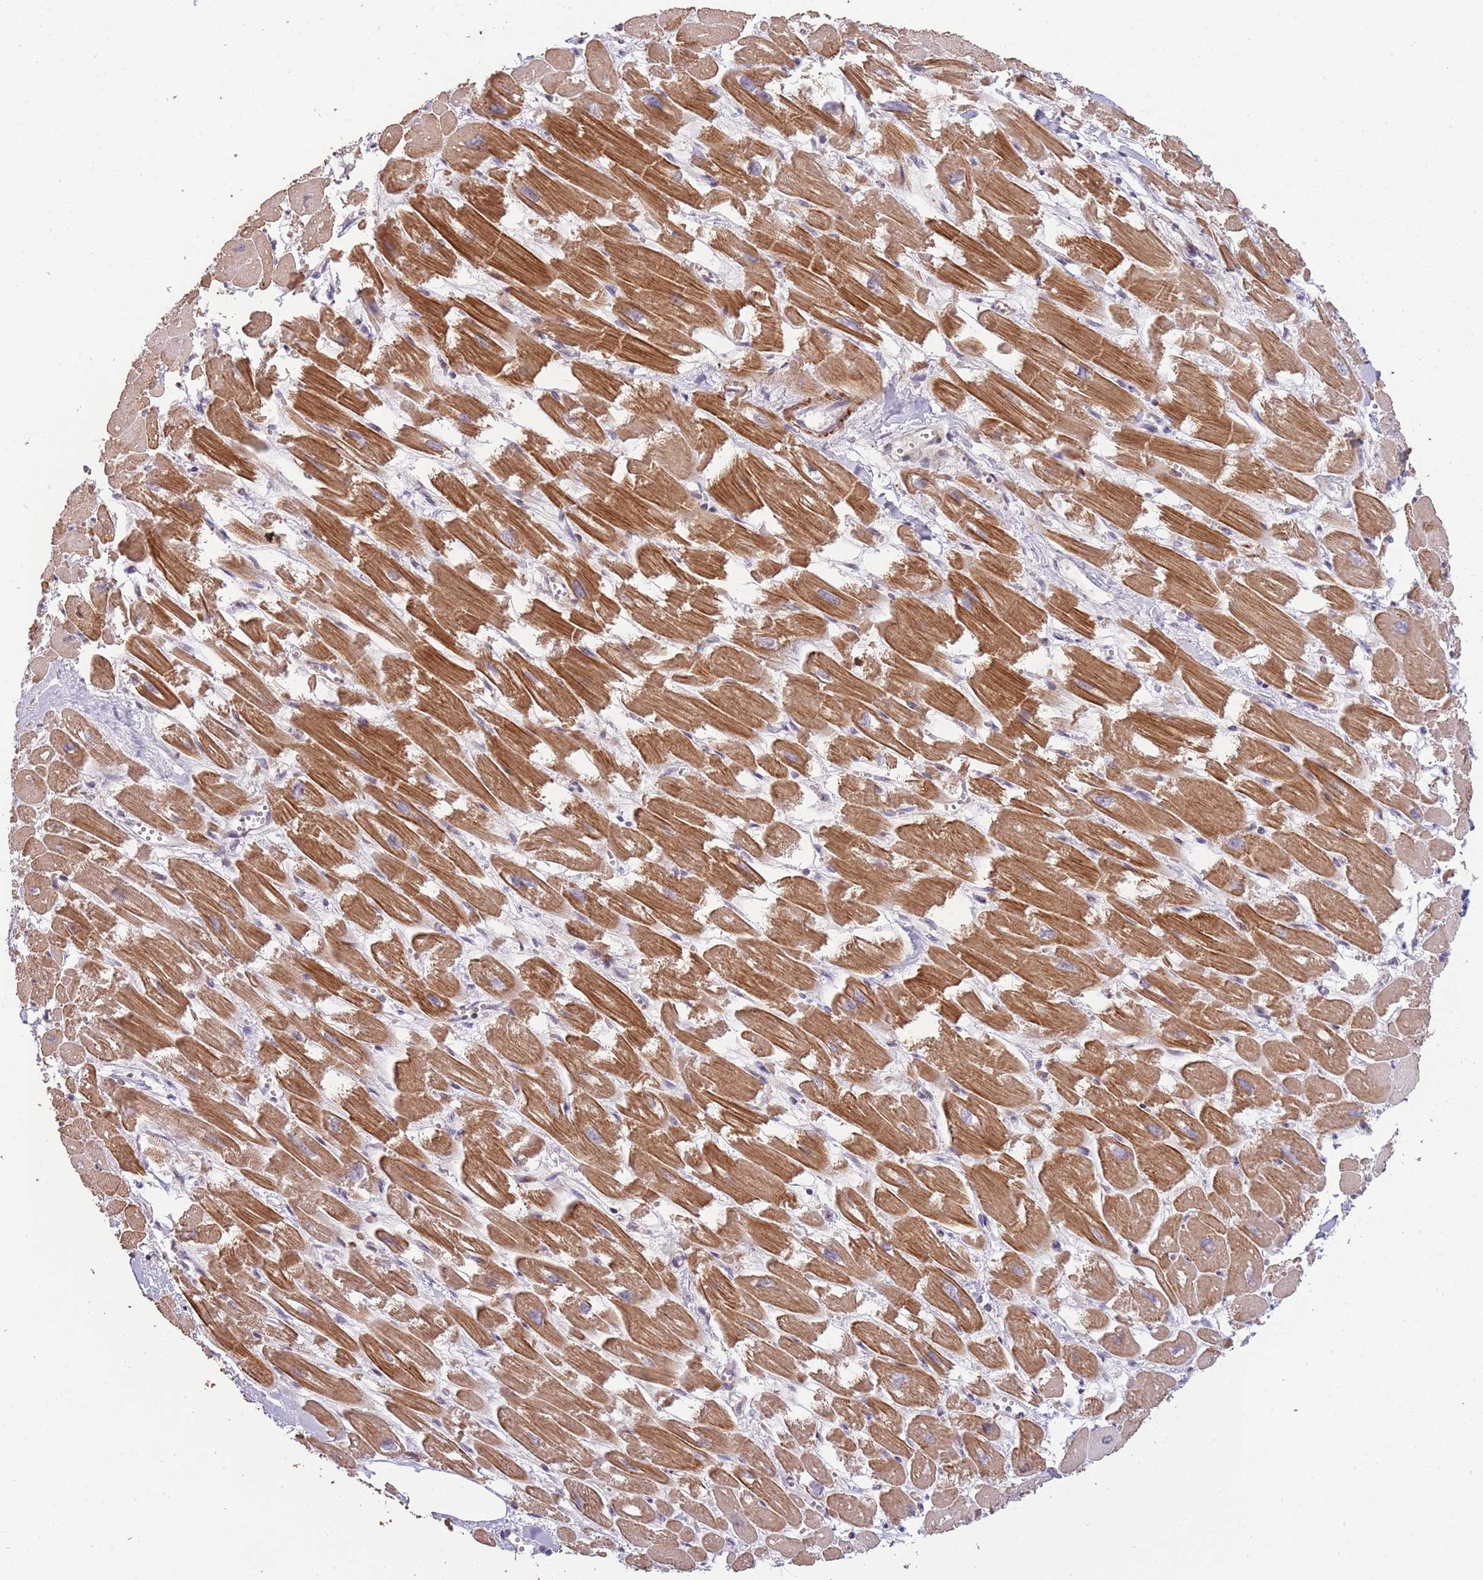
{"staining": {"intensity": "moderate", "quantity": ">75%", "location": "cytoplasmic/membranous"}, "tissue": "heart muscle", "cell_type": "Cardiomyocytes", "image_type": "normal", "snomed": [{"axis": "morphology", "description": "Normal tissue, NOS"}, {"axis": "topography", "description": "Heart"}], "caption": "An image of human heart muscle stained for a protein displays moderate cytoplasmic/membranous brown staining in cardiomyocytes.", "gene": "ADTRP", "patient": {"sex": "male", "age": 54}}